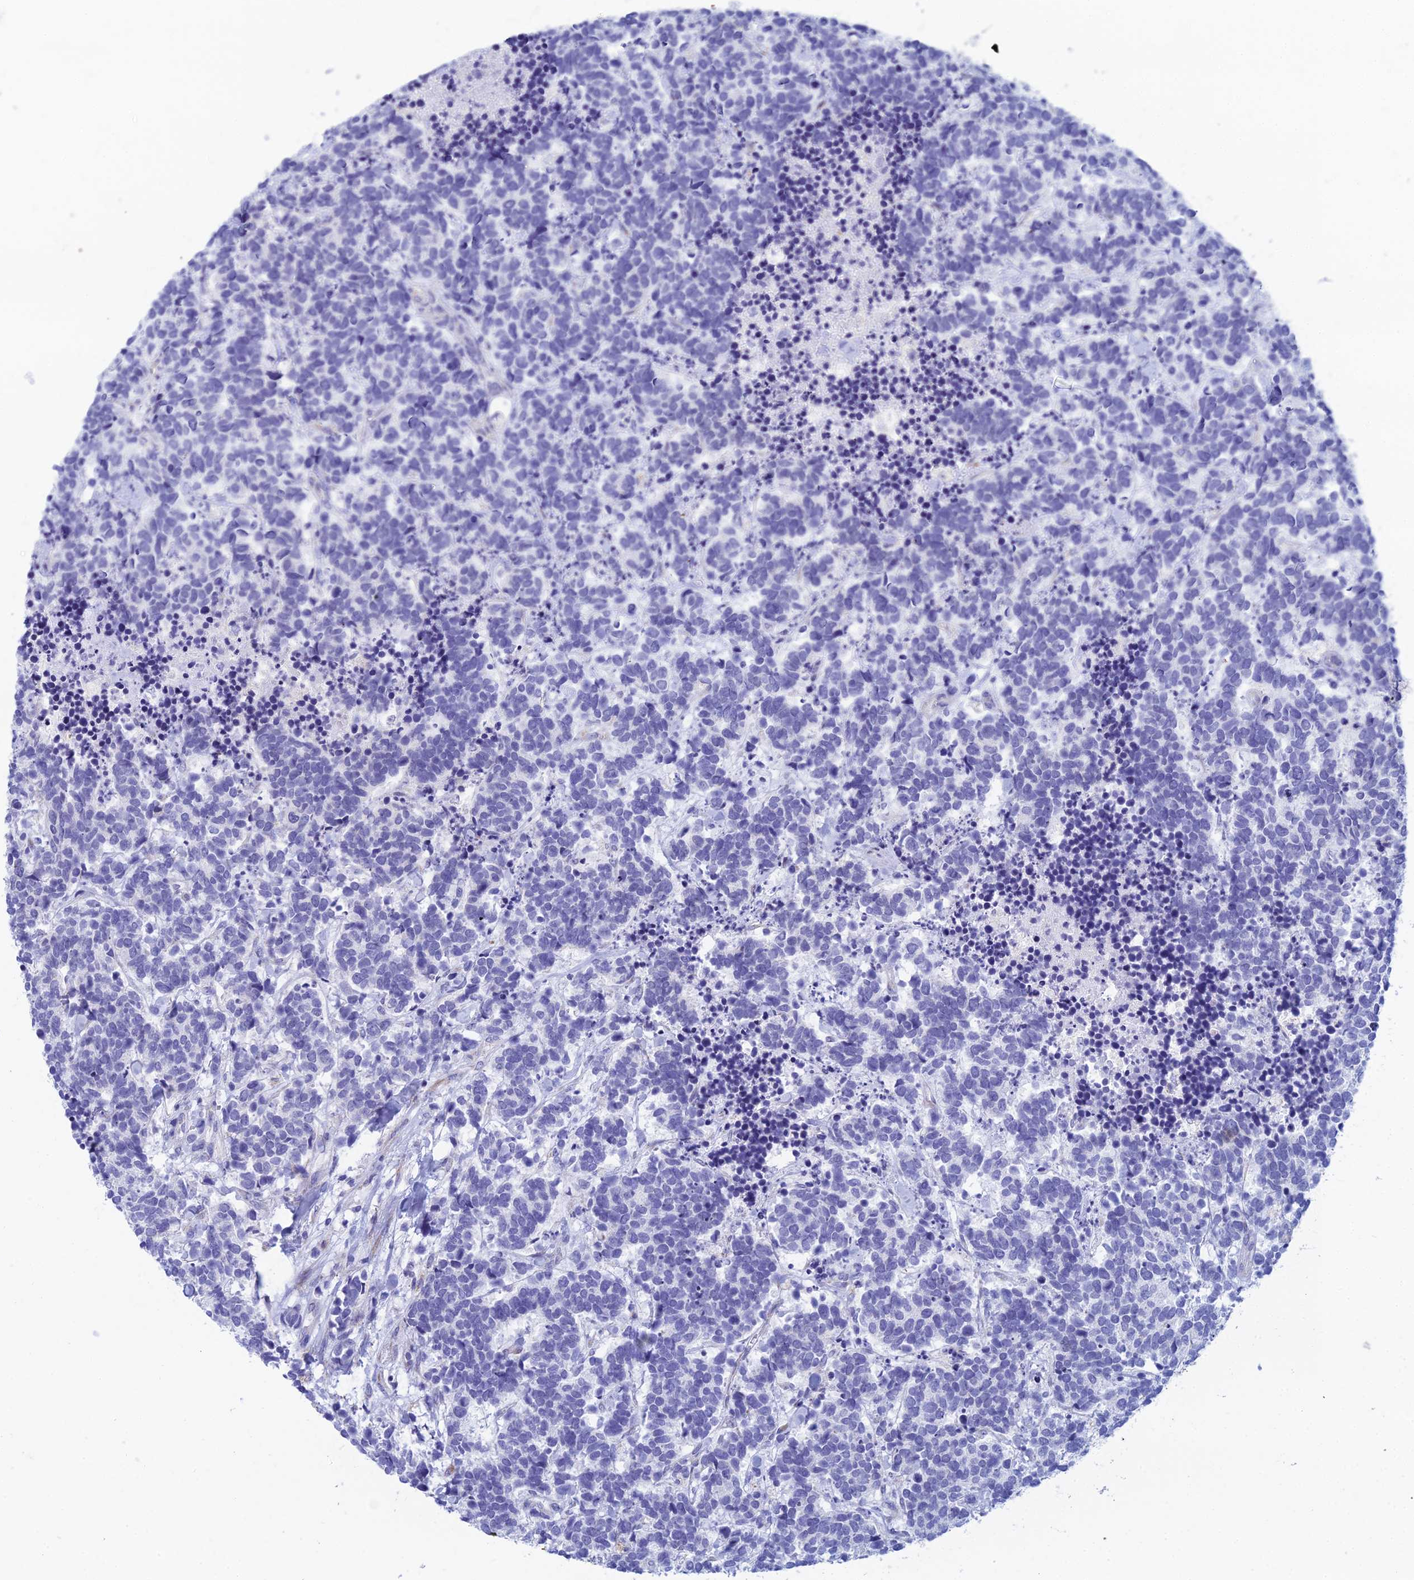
{"staining": {"intensity": "negative", "quantity": "none", "location": "none"}, "tissue": "carcinoid", "cell_type": "Tumor cells", "image_type": "cancer", "snomed": [{"axis": "morphology", "description": "Carcinoma, NOS"}, {"axis": "morphology", "description": "Carcinoid, malignant, NOS"}, {"axis": "topography", "description": "Prostate"}], "caption": "The image reveals no significant staining in tumor cells of carcinoid (malignant).", "gene": "CFAP210", "patient": {"sex": "male", "age": 57}}